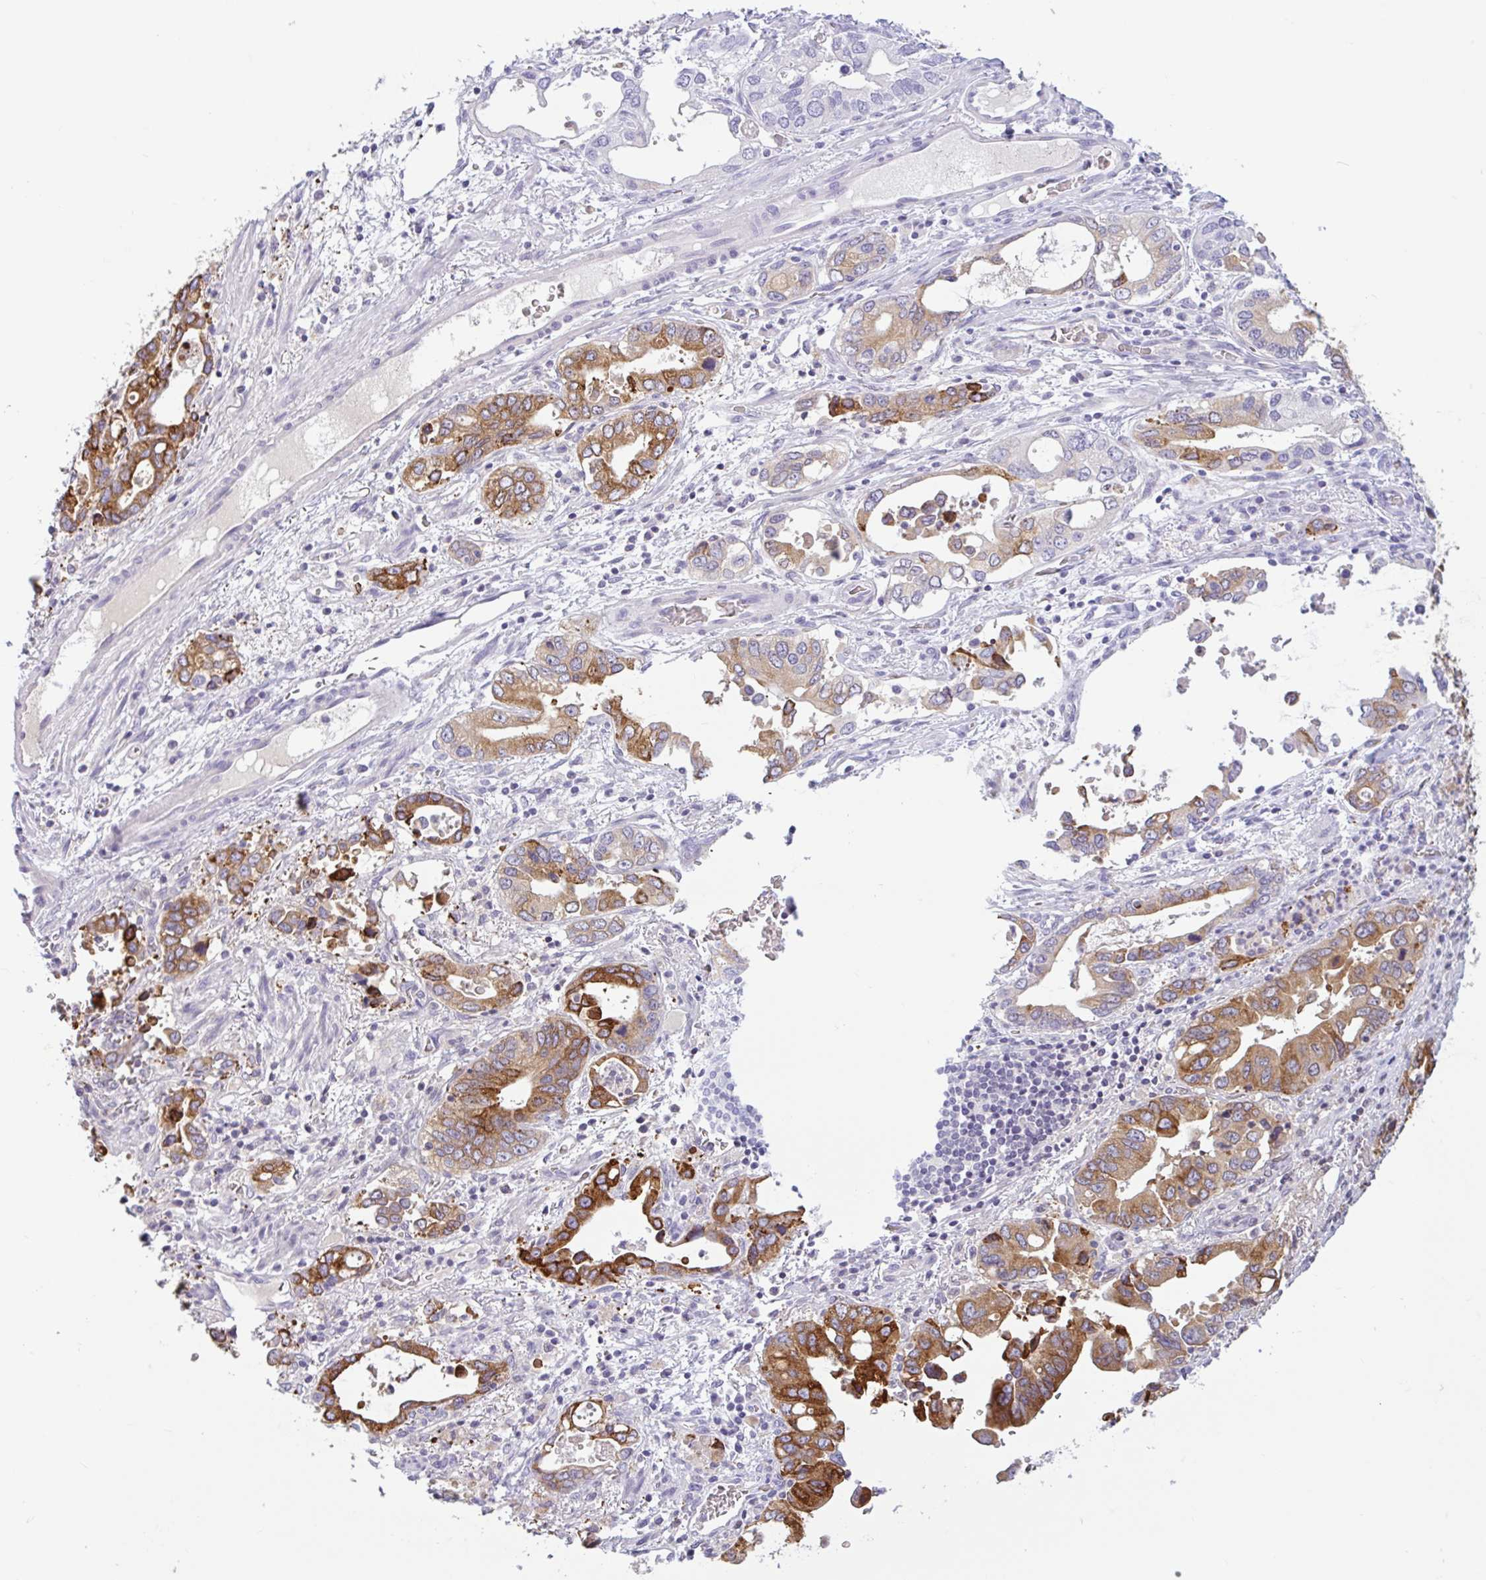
{"staining": {"intensity": "moderate", "quantity": ">75%", "location": "cytoplasmic/membranous"}, "tissue": "stomach cancer", "cell_type": "Tumor cells", "image_type": "cancer", "snomed": [{"axis": "morphology", "description": "Adenocarcinoma, NOS"}, {"axis": "topography", "description": "Stomach, upper"}], "caption": "A photomicrograph of human stomach adenocarcinoma stained for a protein shows moderate cytoplasmic/membranous brown staining in tumor cells.", "gene": "CTSE", "patient": {"sex": "male", "age": 74}}